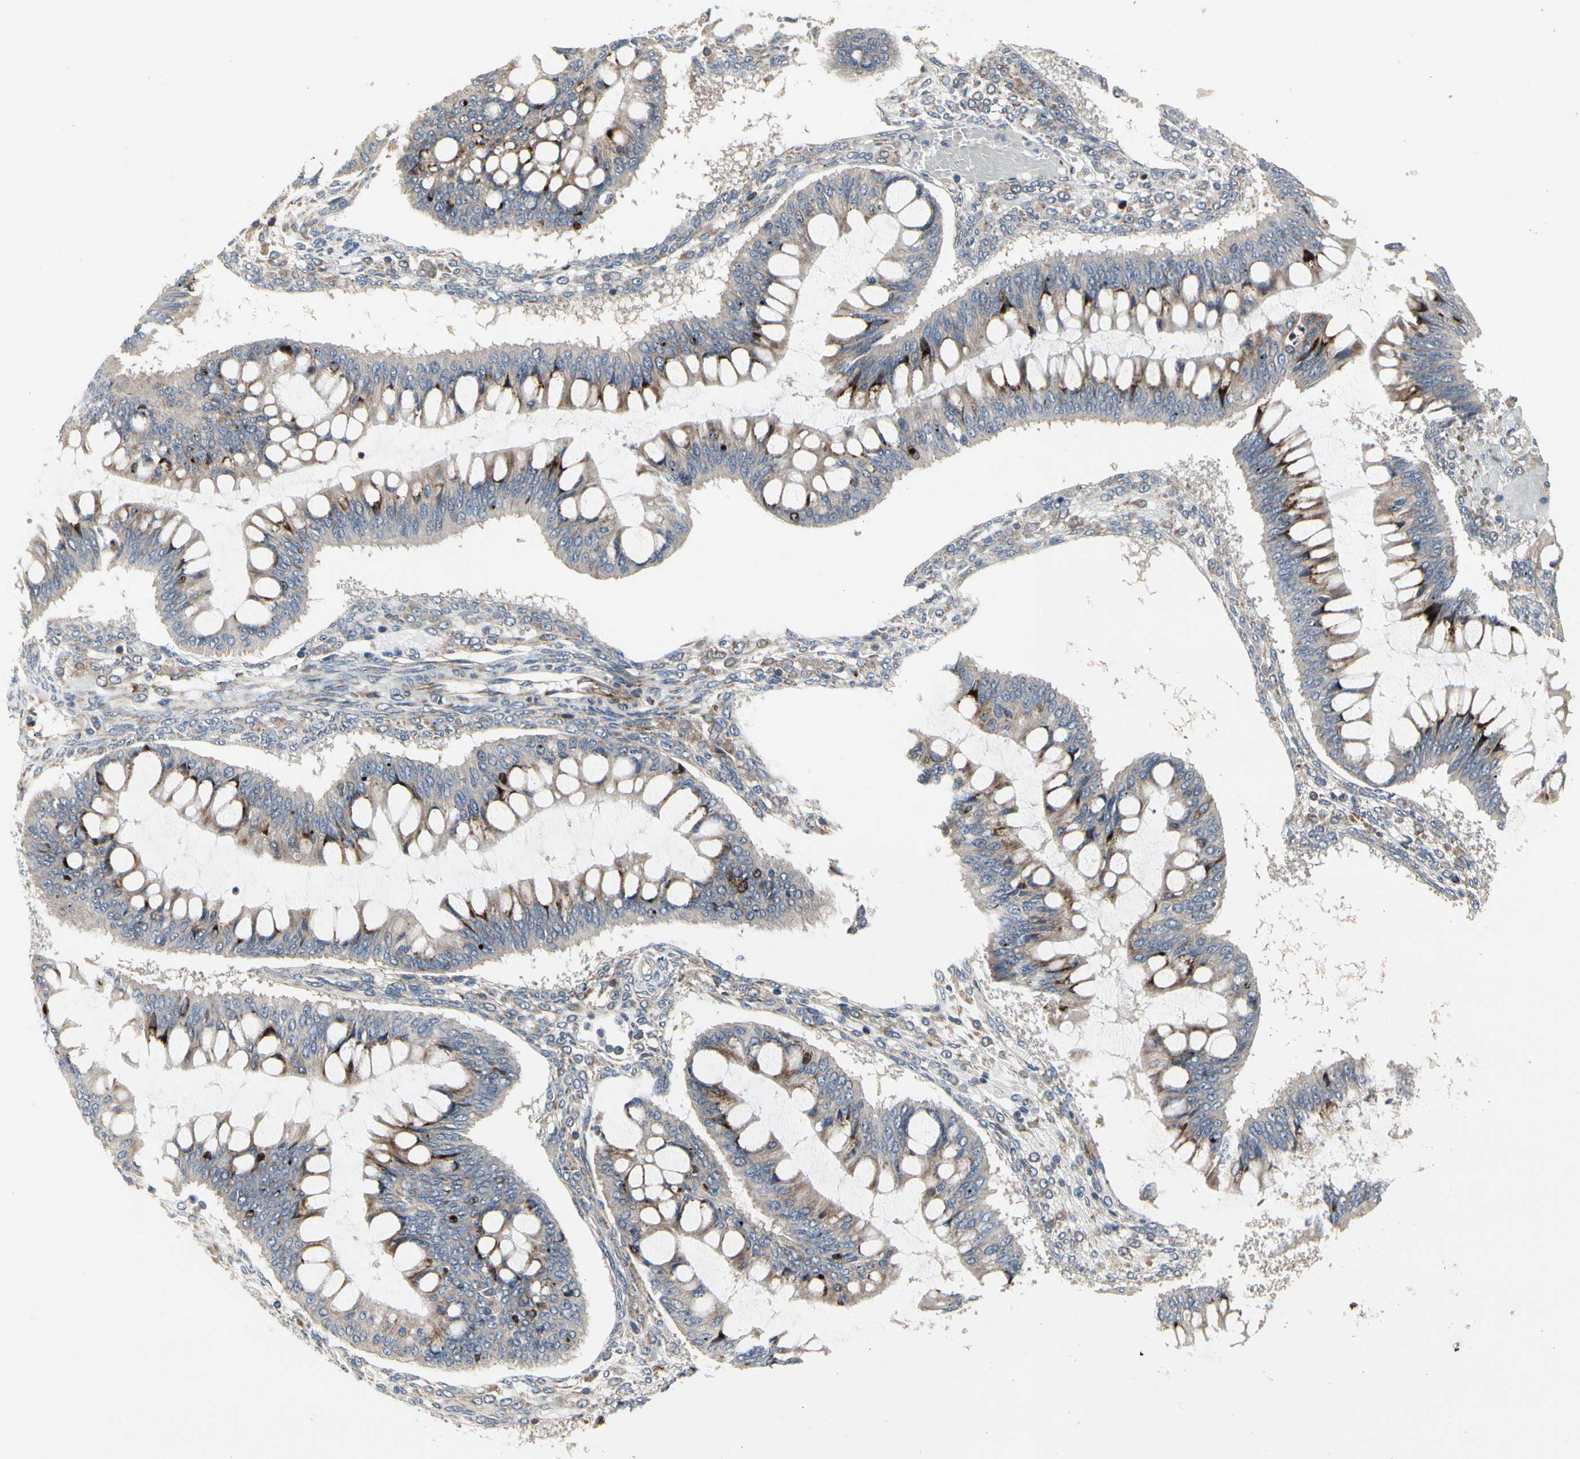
{"staining": {"intensity": "weak", "quantity": ">75%", "location": "cytoplasmic/membranous"}, "tissue": "ovarian cancer", "cell_type": "Tumor cells", "image_type": "cancer", "snomed": [{"axis": "morphology", "description": "Cystadenocarcinoma, mucinous, NOS"}, {"axis": "topography", "description": "Ovary"}], "caption": "Protein staining reveals weak cytoplasmic/membranous expression in about >75% of tumor cells in ovarian cancer (mucinous cystadenocarcinoma).", "gene": "MMEL1", "patient": {"sex": "female", "age": 73}}